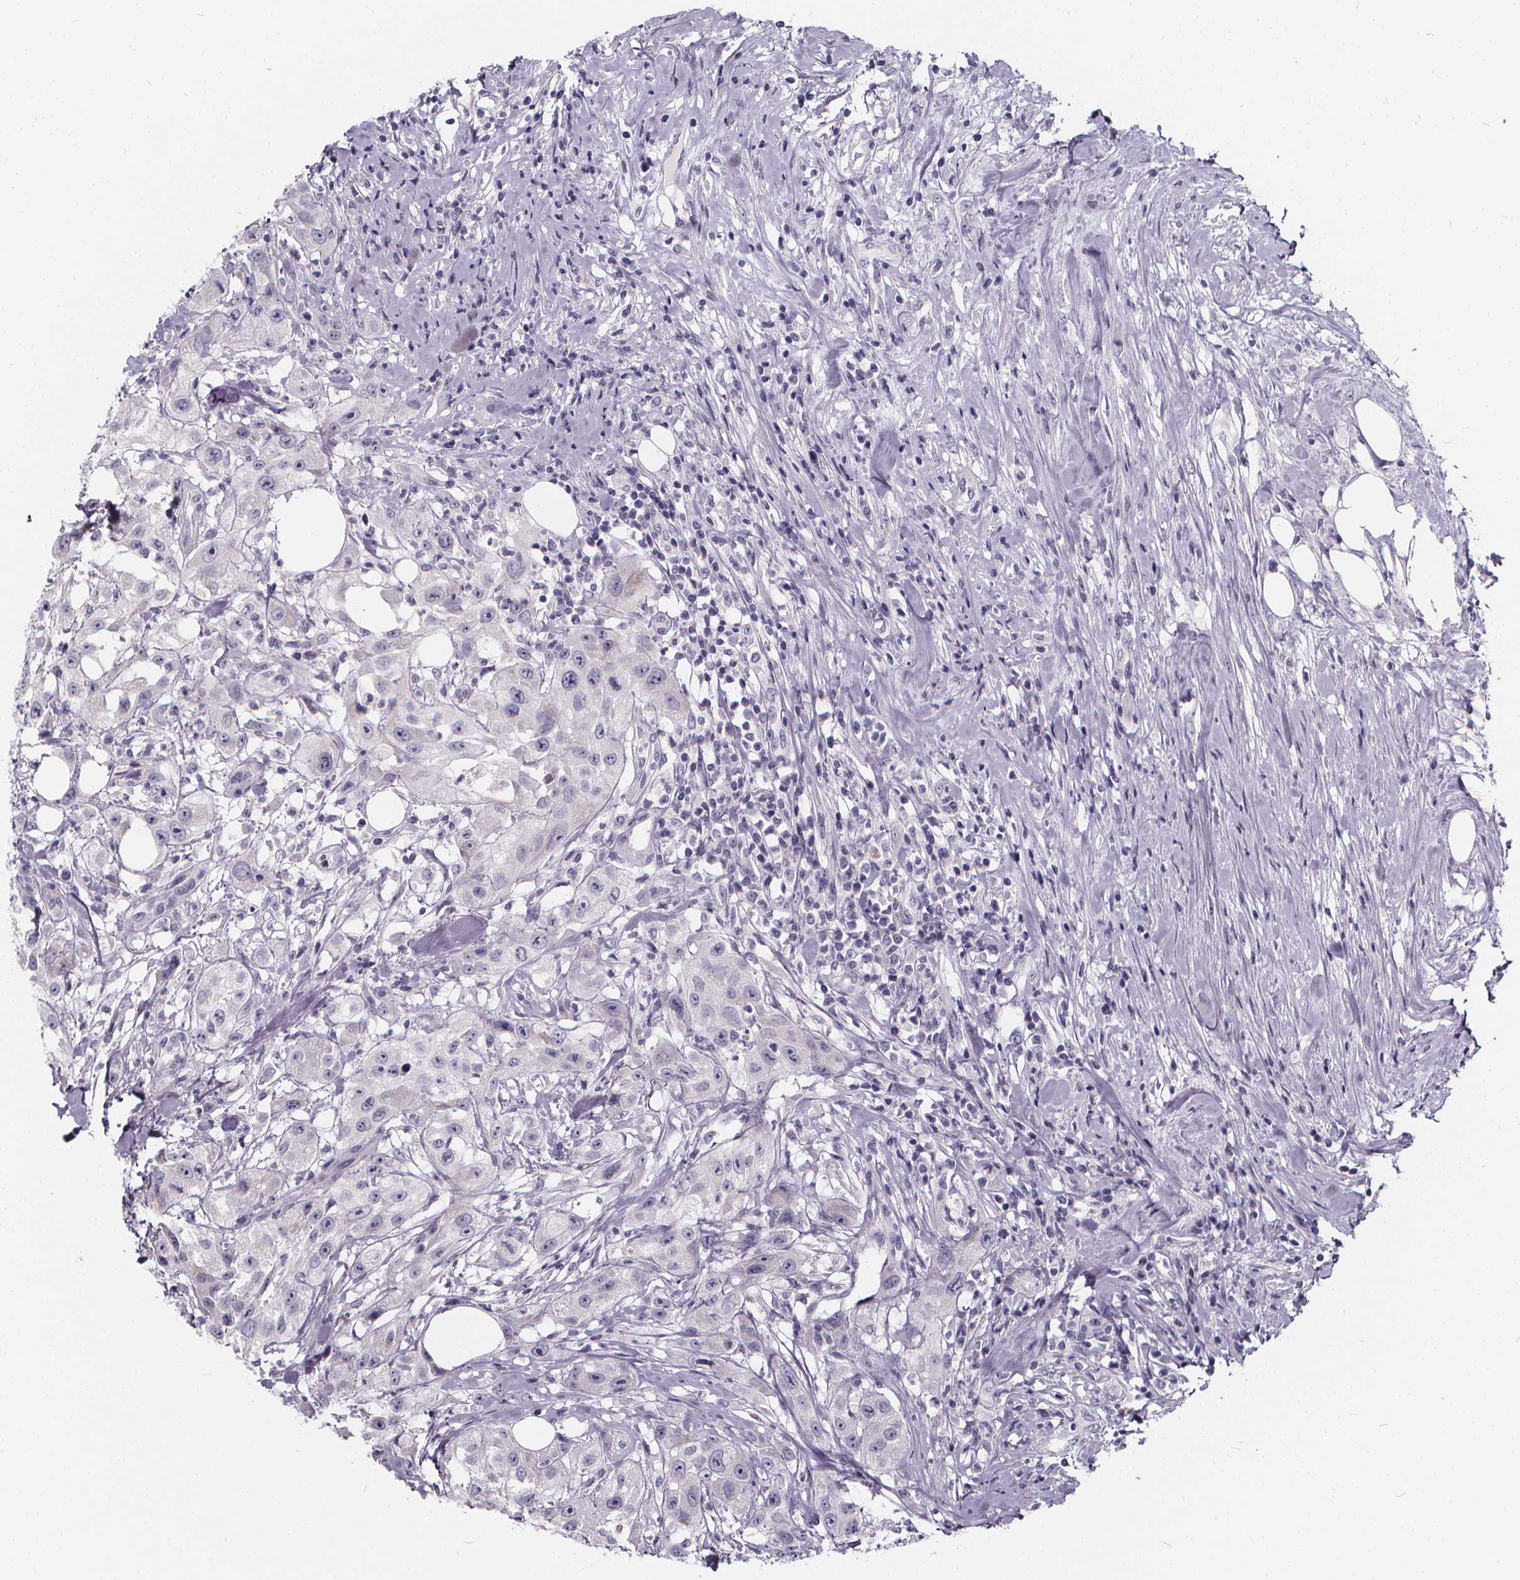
{"staining": {"intensity": "negative", "quantity": "none", "location": "none"}, "tissue": "urothelial cancer", "cell_type": "Tumor cells", "image_type": "cancer", "snomed": [{"axis": "morphology", "description": "Urothelial carcinoma, High grade"}, {"axis": "topography", "description": "Urinary bladder"}], "caption": "There is no significant positivity in tumor cells of high-grade urothelial carcinoma.", "gene": "SPEF2", "patient": {"sex": "male", "age": 79}}